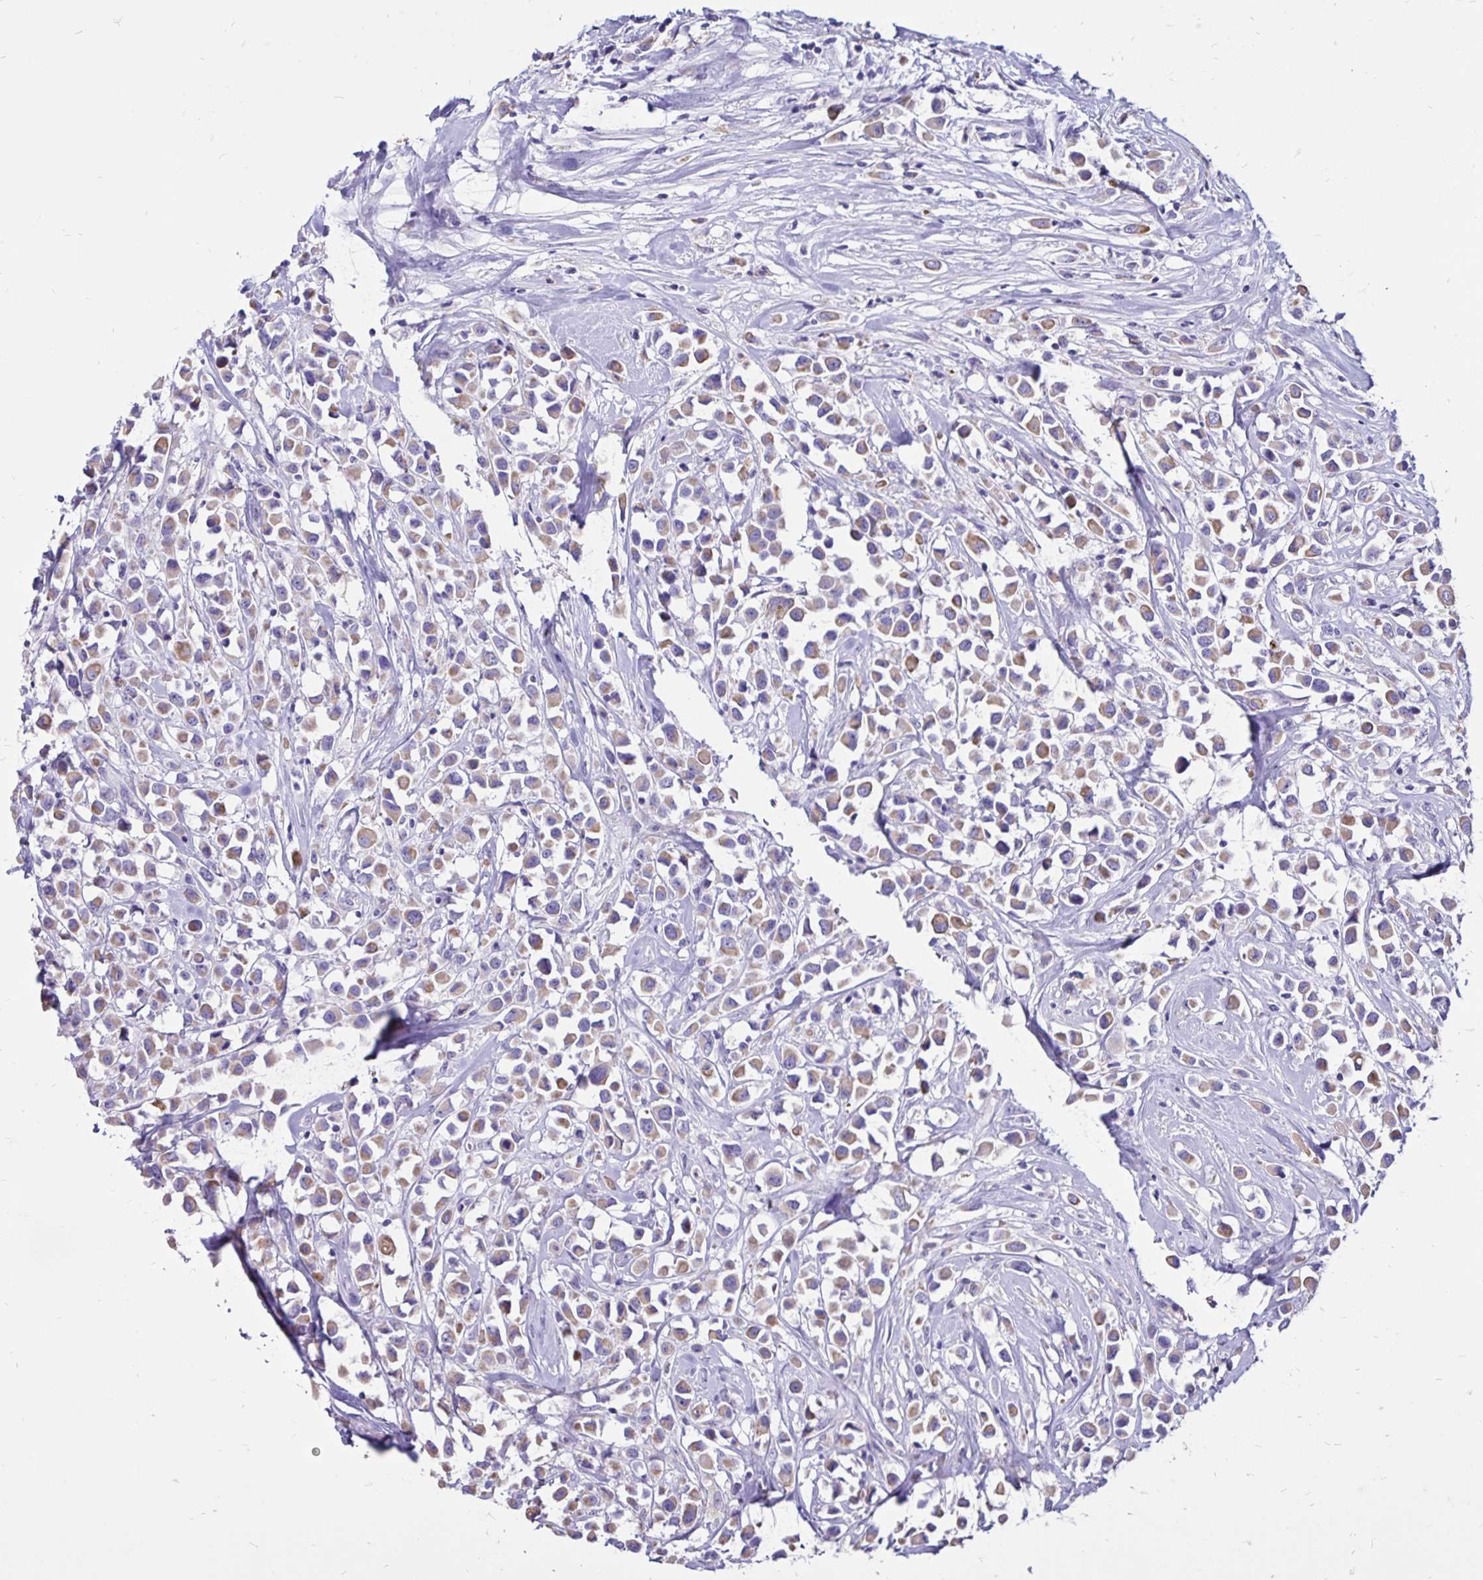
{"staining": {"intensity": "moderate", "quantity": ">75%", "location": "cytoplasmic/membranous"}, "tissue": "breast cancer", "cell_type": "Tumor cells", "image_type": "cancer", "snomed": [{"axis": "morphology", "description": "Duct carcinoma"}, {"axis": "topography", "description": "Breast"}], "caption": "Breast cancer (intraductal carcinoma) stained for a protein (brown) shows moderate cytoplasmic/membranous positive staining in approximately >75% of tumor cells.", "gene": "EVPL", "patient": {"sex": "female", "age": 61}}